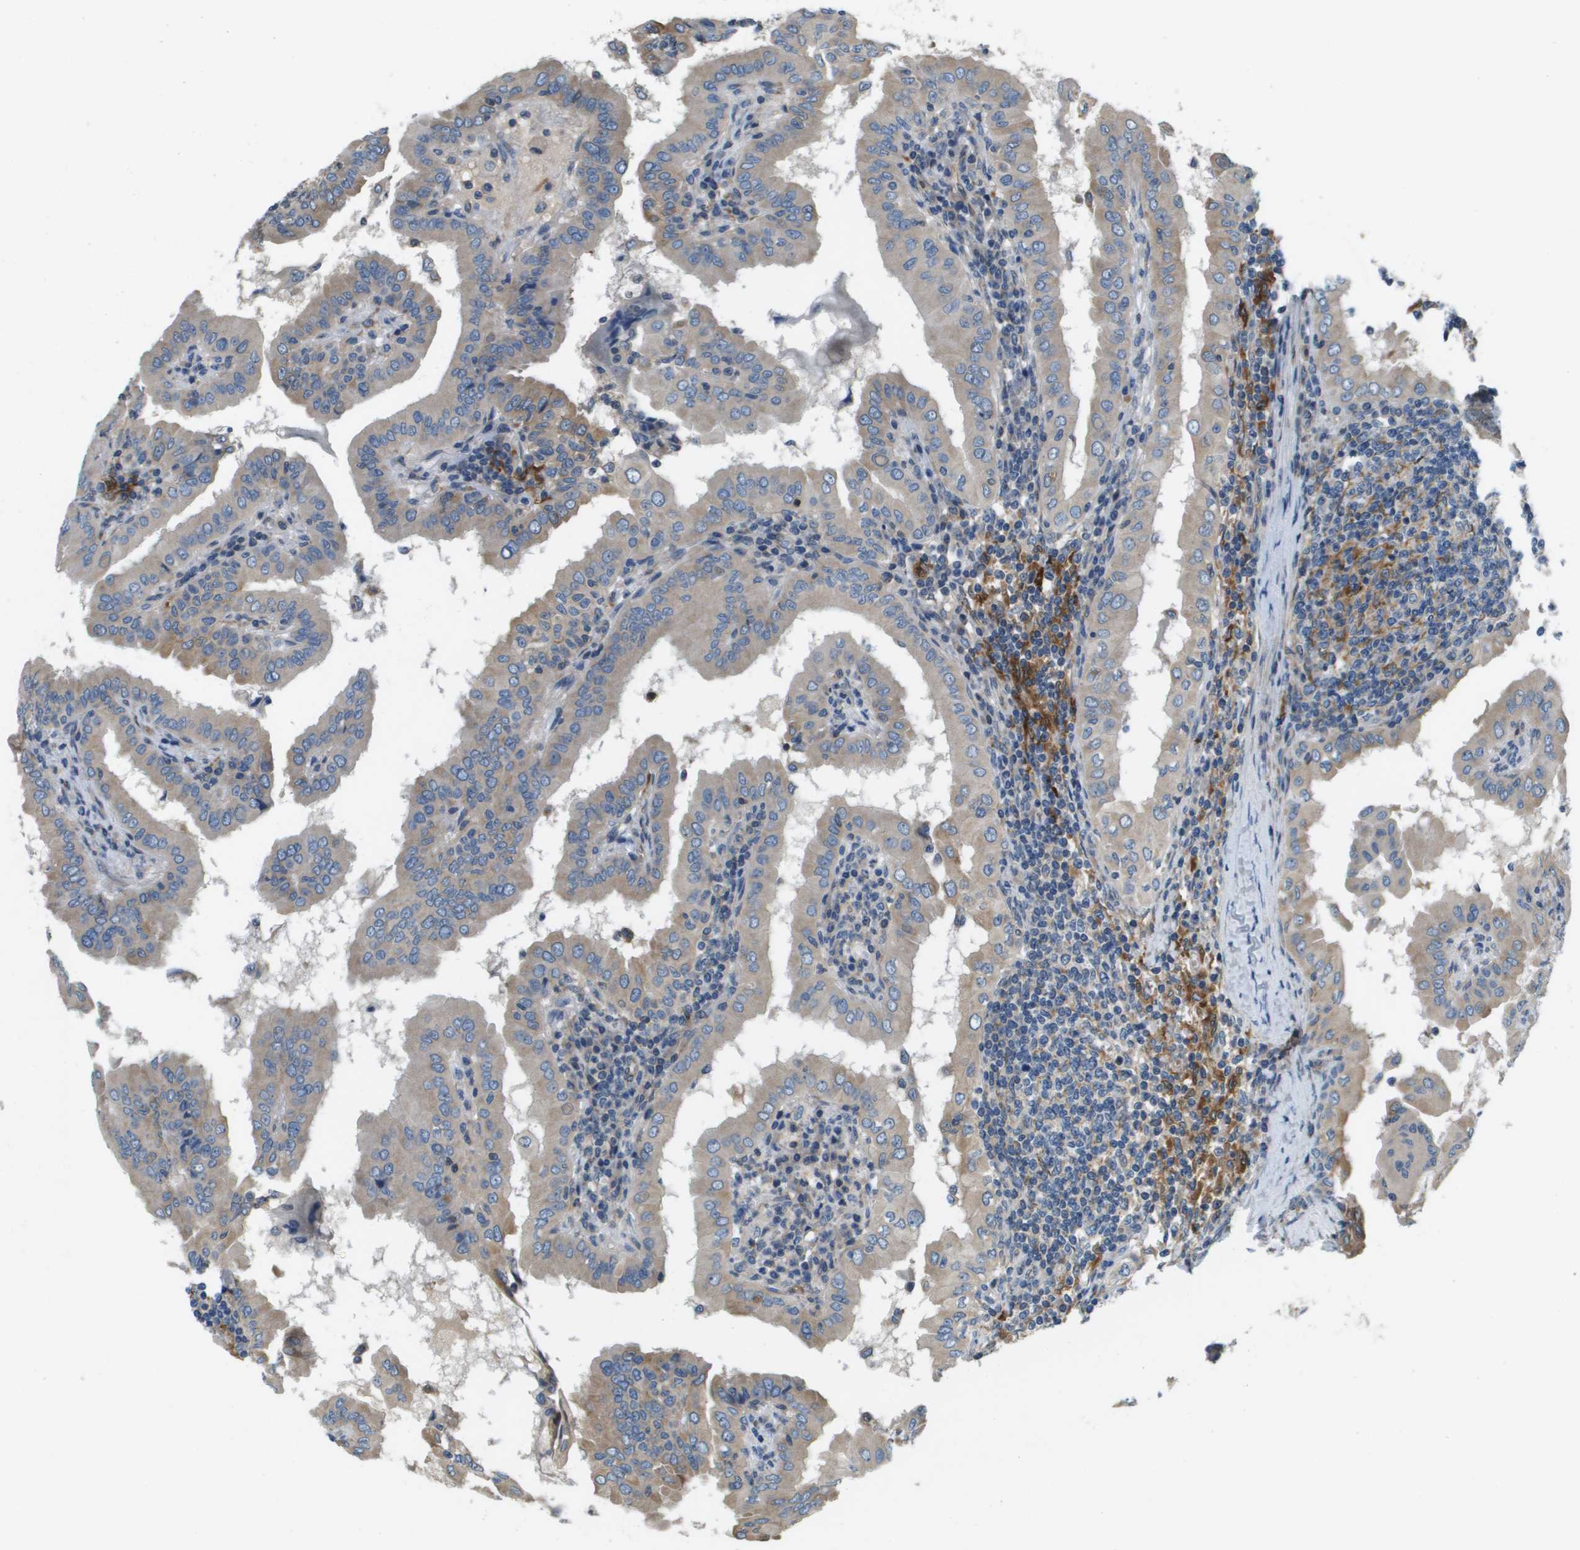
{"staining": {"intensity": "weak", "quantity": "25%-75%", "location": "cytoplasmic/membranous"}, "tissue": "thyroid cancer", "cell_type": "Tumor cells", "image_type": "cancer", "snomed": [{"axis": "morphology", "description": "Papillary adenocarcinoma, NOS"}, {"axis": "topography", "description": "Thyroid gland"}], "caption": "This histopathology image demonstrates immunohistochemistry staining of human thyroid papillary adenocarcinoma, with low weak cytoplasmic/membranous positivity in about 25%-75% of tumor cells.", "gene": "SAMSN1", "patient": {"sex": "male", "age": 33}}